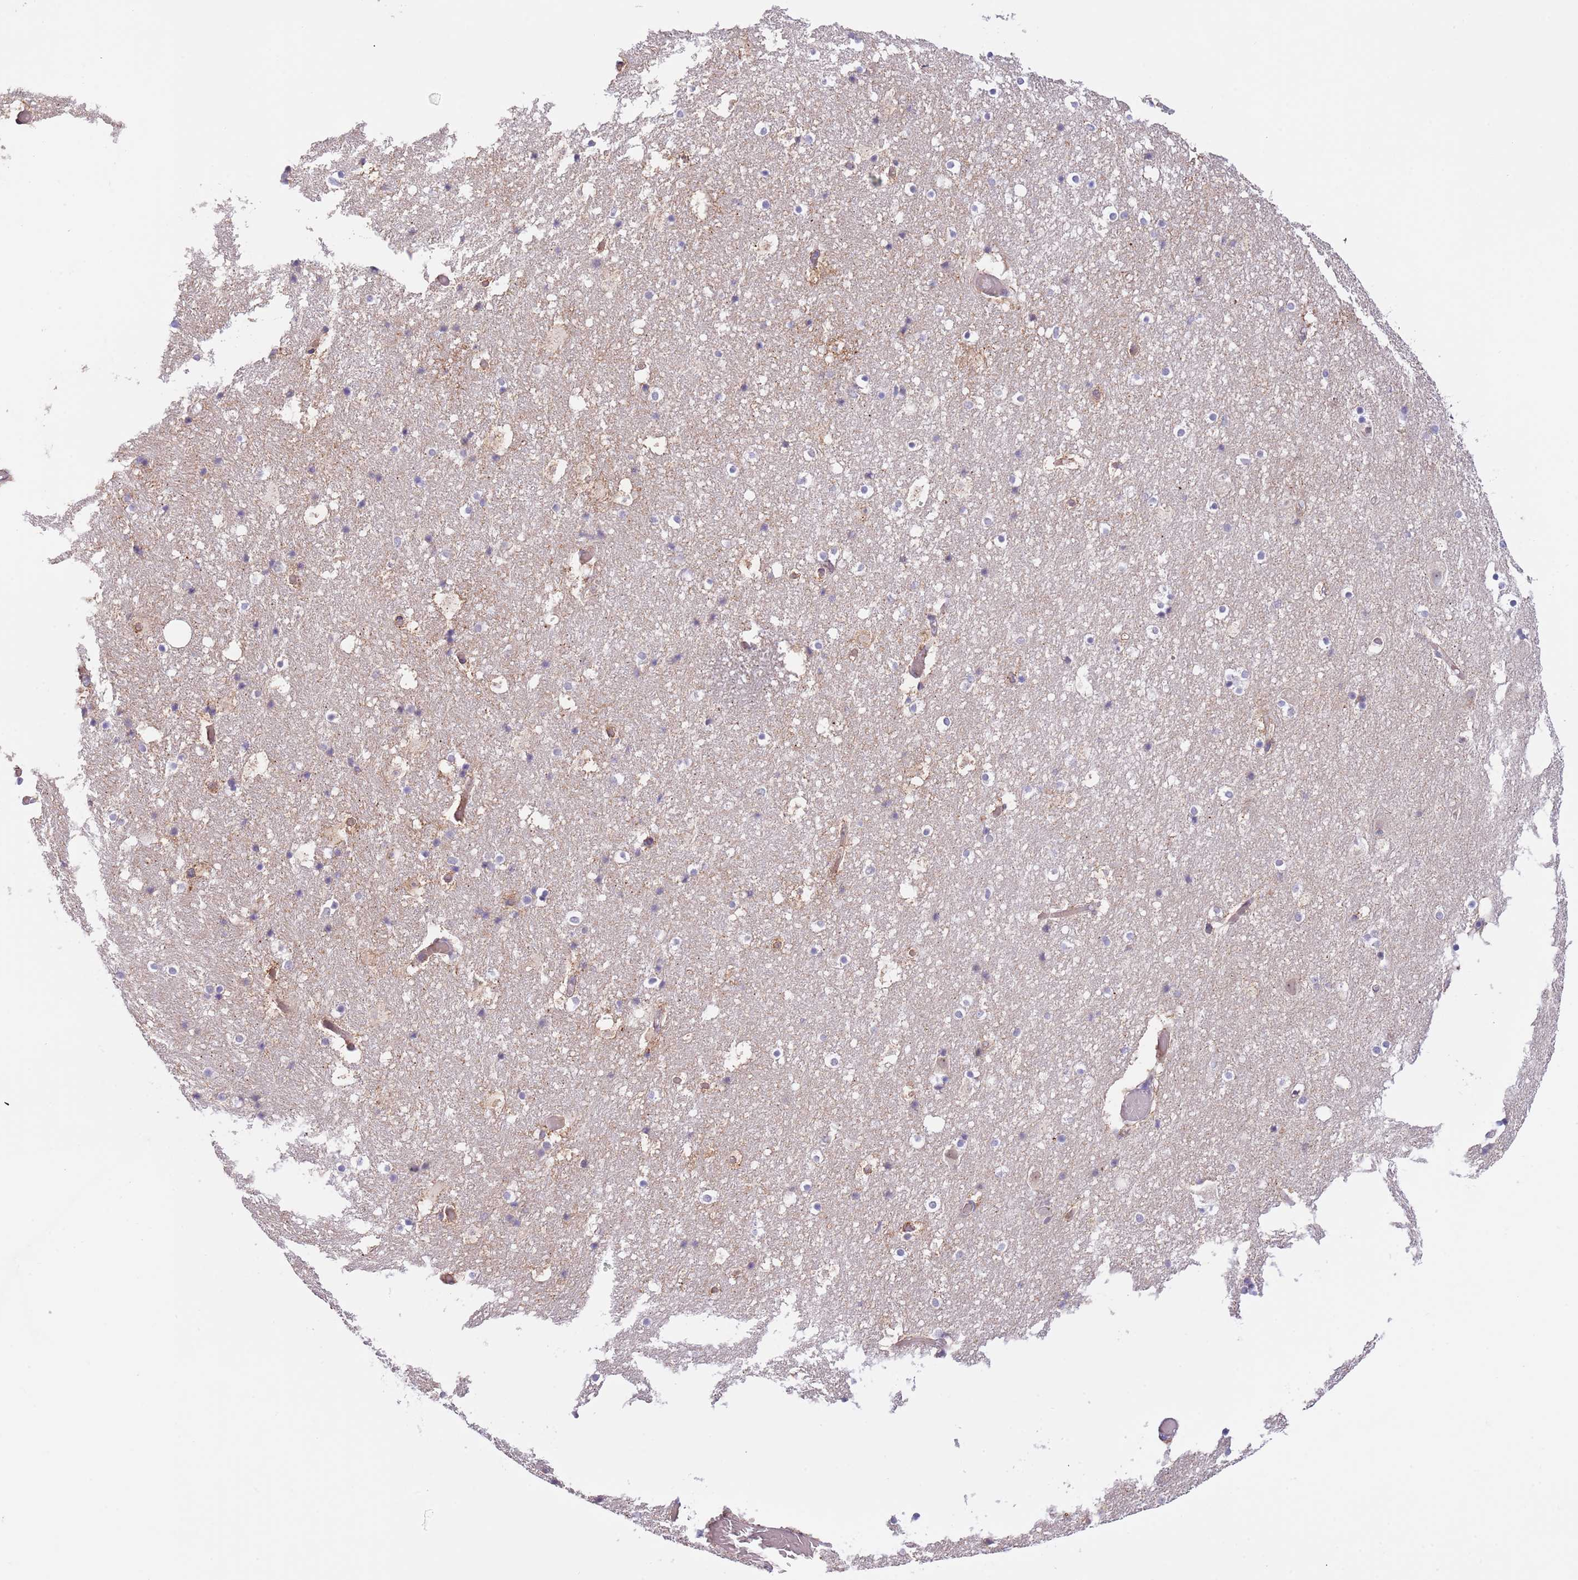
{"staining": {"intensity": "negative", "quantity": "none", "location": "none"}, "tissue": "hippocampus", "cell_type": "Glial cells", "image_type": "normal", "snomed": [{"axis": "morphology", "description": "Normal tissue, NOS"}, {"axis": "topography", "description": "Hippocampus"}], "caption": "IHC histopathology image of unremarkable hippocampus stained for a protein (brown), which exhibits no staining in glial cells.", "gene": "AP1S2", "patient": {"sex": "female", "age": 52}}